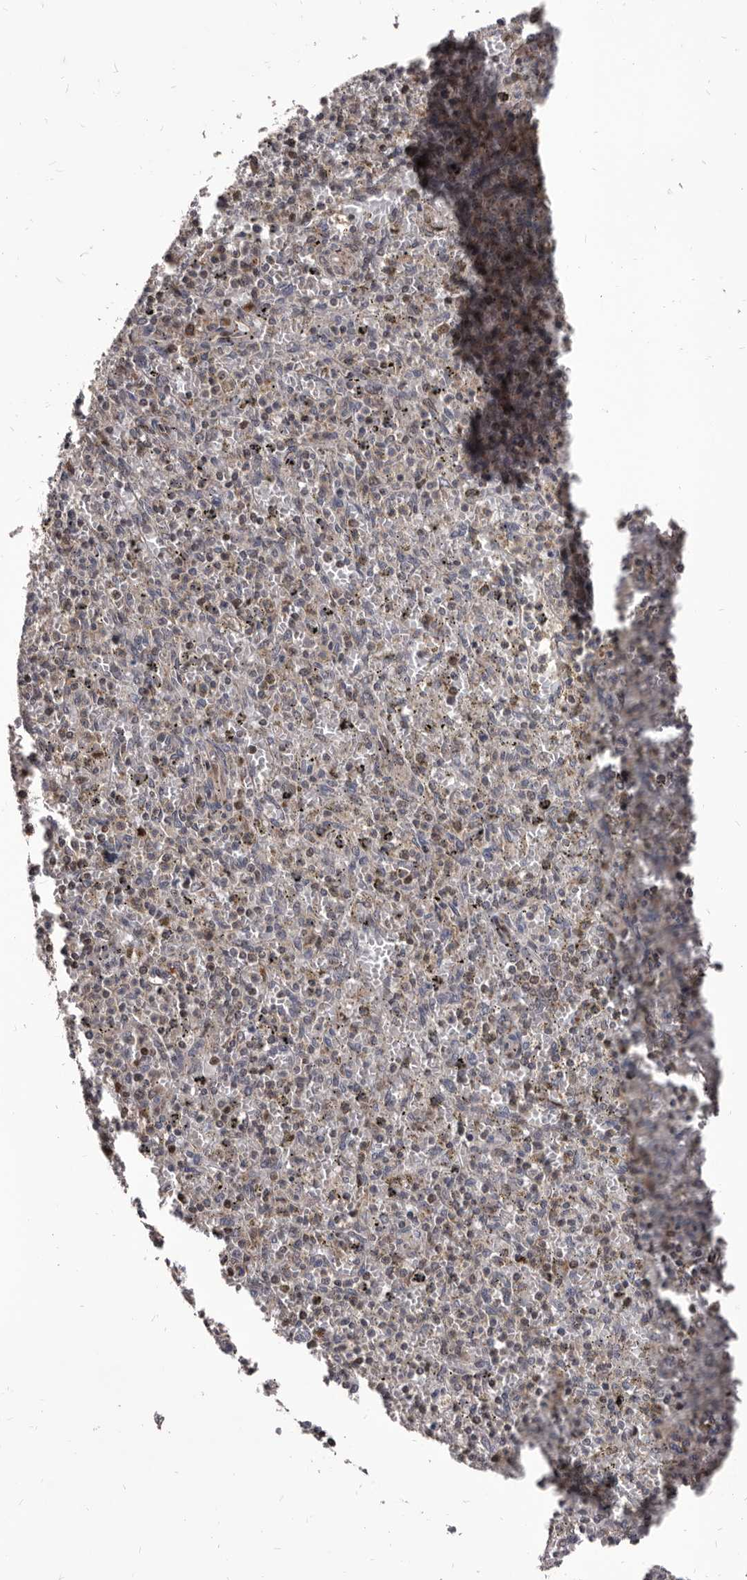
{"staining": {"intensity": "weak", "quantity": "25%-75%", "location": "cytoplasmic/membranous"}, "tissue": "spleen", "cell_type": "Cells in red pulp", "image_type": "normal", "snomed": [{"axis": "morphology", "description": "Normal tissue, NOS"}, {"axis": "topography", "description": "Spleen"}], "caption": "Immunohistochemistry (IHC) histopathology image of benign spleen: spleen stained using immunohistochemistry shows low levels of weak protein expression localized specifically in the cytoplasmic/membranous of cells in red pulp, appearing as a cytoplasmic/membranous brown color.", "gene": "MAP3K14", "patient": {"sex": "male", "age": 72}}